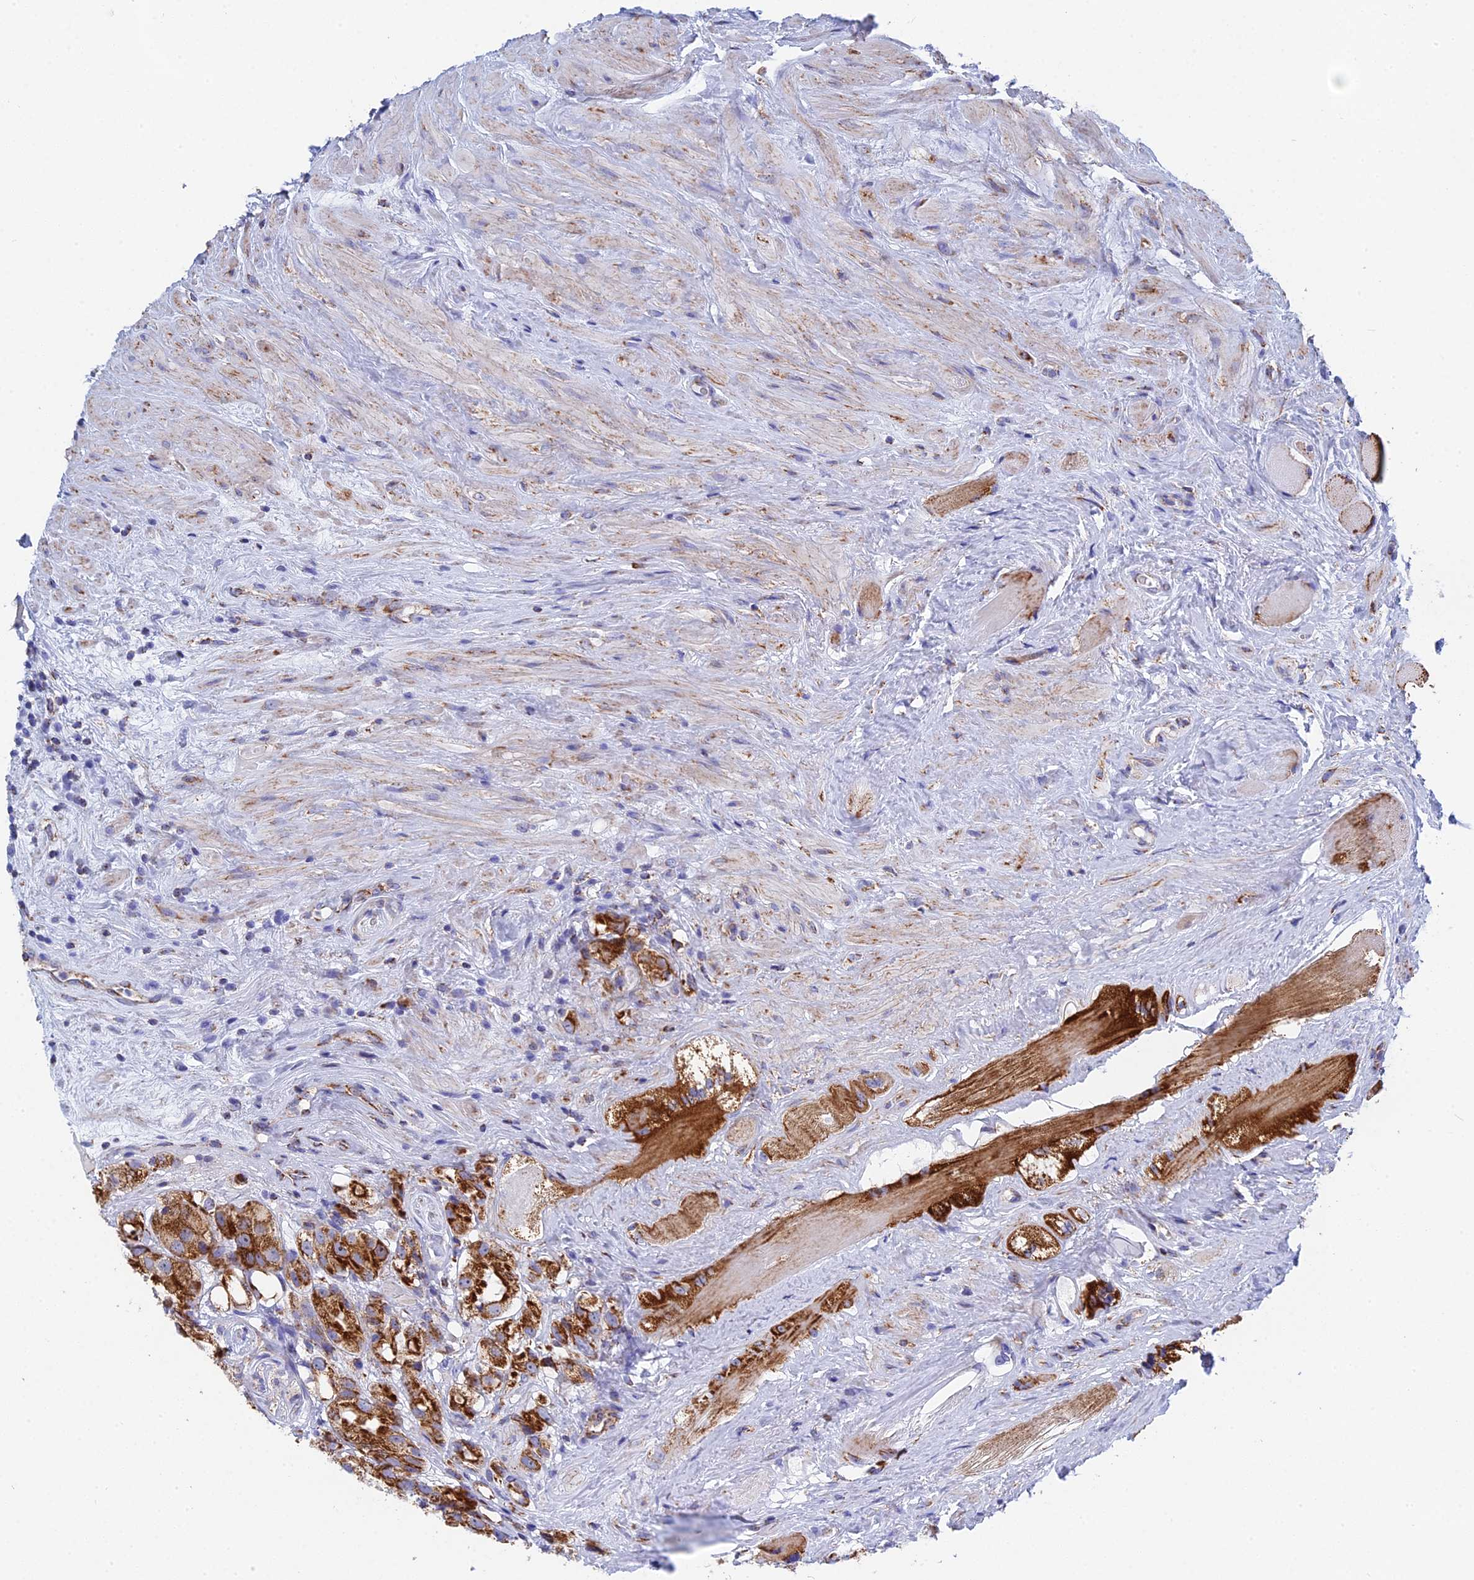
{"staining": {"intensity": "strong", "quantity": ">75%", "location": "cytoplasmic/membranous"}, "tissue": "prostate cancer", "cell_type": "Tumor cells", "image_type": "cancer", "snomed": [{"axis": "morphology", "description": "Adenocarcinoma, NOS"}, {"axis": "topography", "description": "Prostate"}], "caption": "Strong cytoplasmic/membranous protein expression is seen in about >75% of tumor cells in prostate cancer (adenocarcinoma).", "gene": "NDUFA5", "patient": {"sex": "male", "age": 79}}